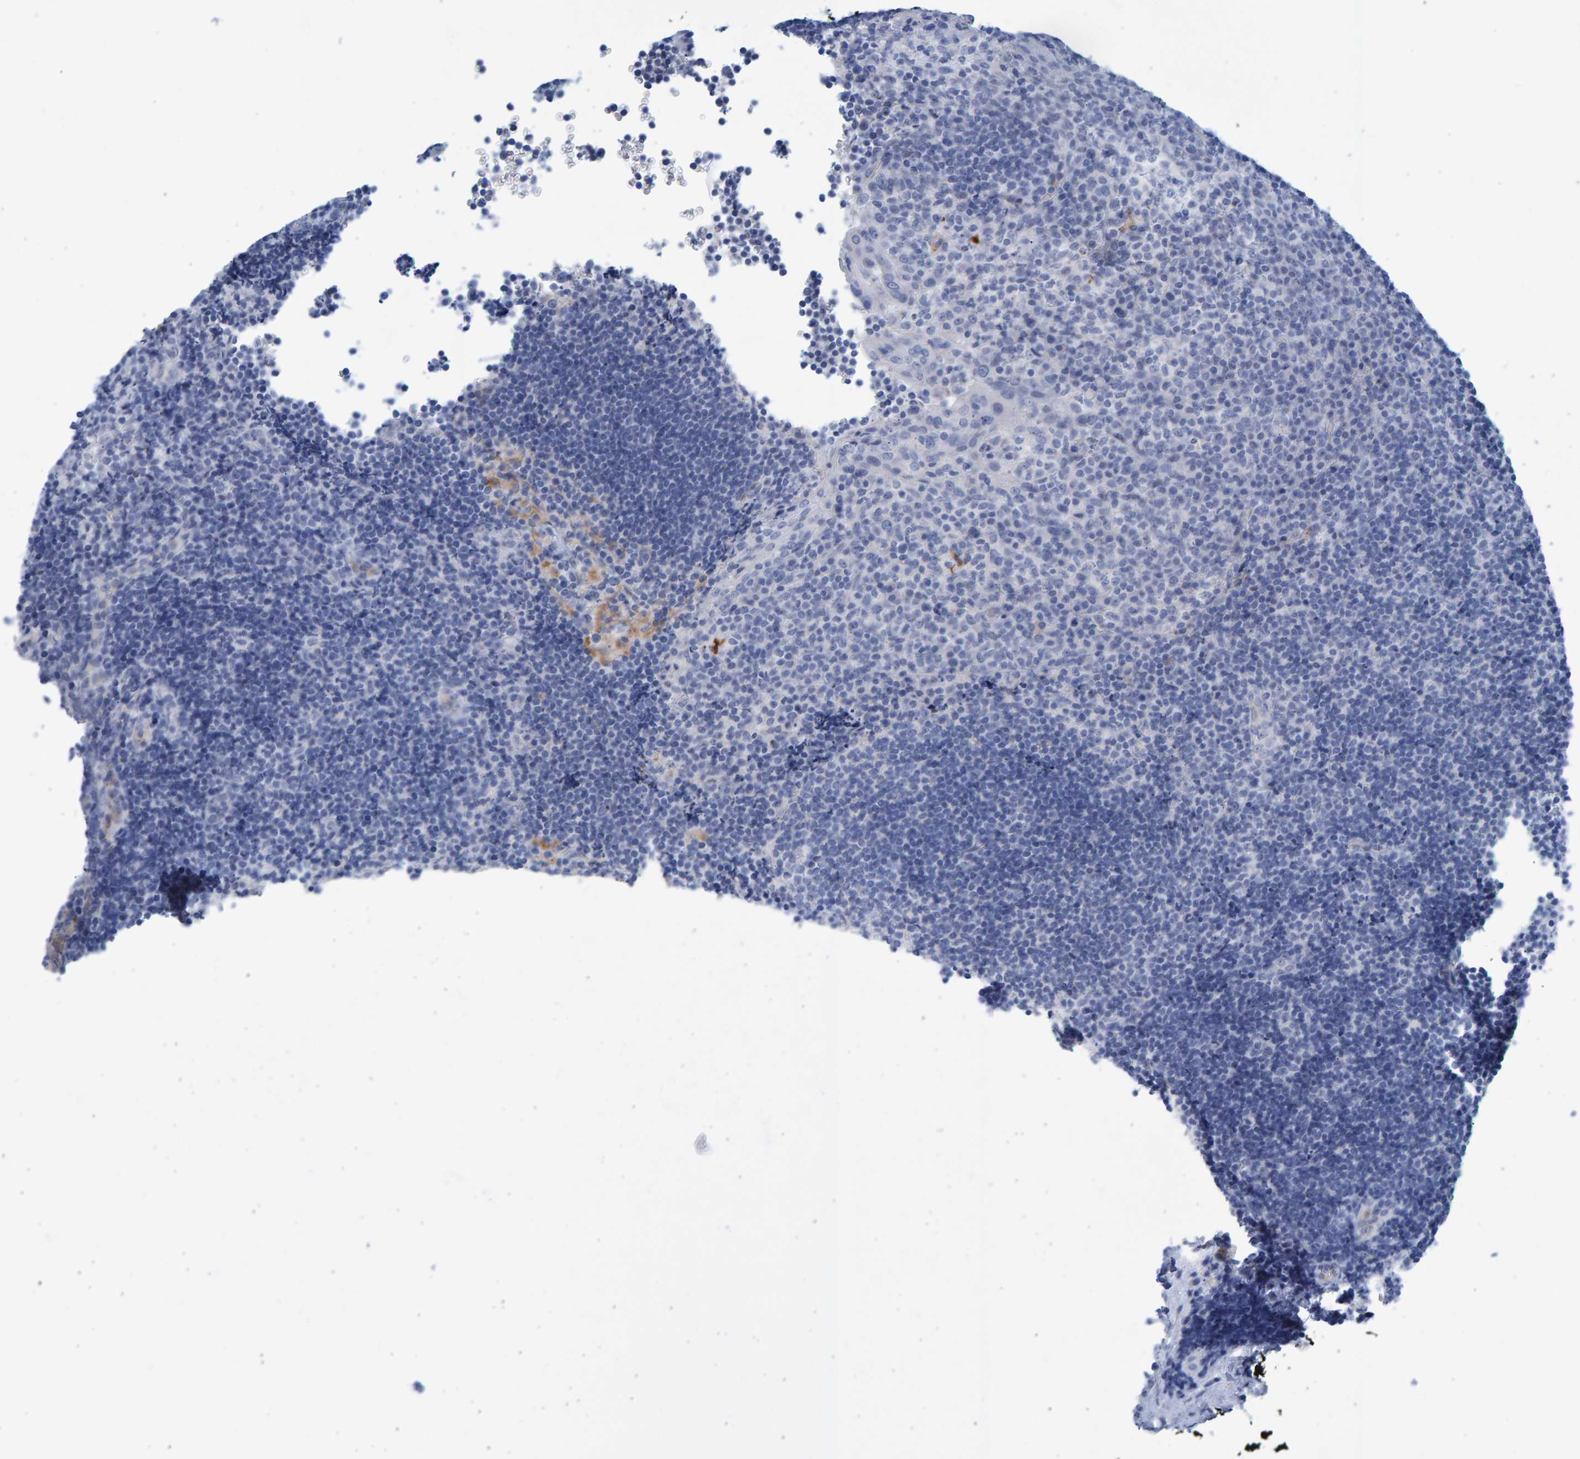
{"staining": {"intensity": "negative", "quantity": "none", "location": "none"}, "tissue": "lymphoma", "cell_type": "Tumor cells", "image_type": "cancer", "snomed": [{"axis": "morphology", "description": "Malignant lymphoma, non-Hodgkin's type, High grade"}, {"axis": "topography", "description": "Tonsil"}], "caption": "The micrograph demonstrates no staining of tumor cells in lymphoma. (DAB (3,3'-diaminobenzidine) immunohistochemistry (IHC), high magnification).", "gene": "SLC34A3", "patient": {"sex": "female", "age": 36}}